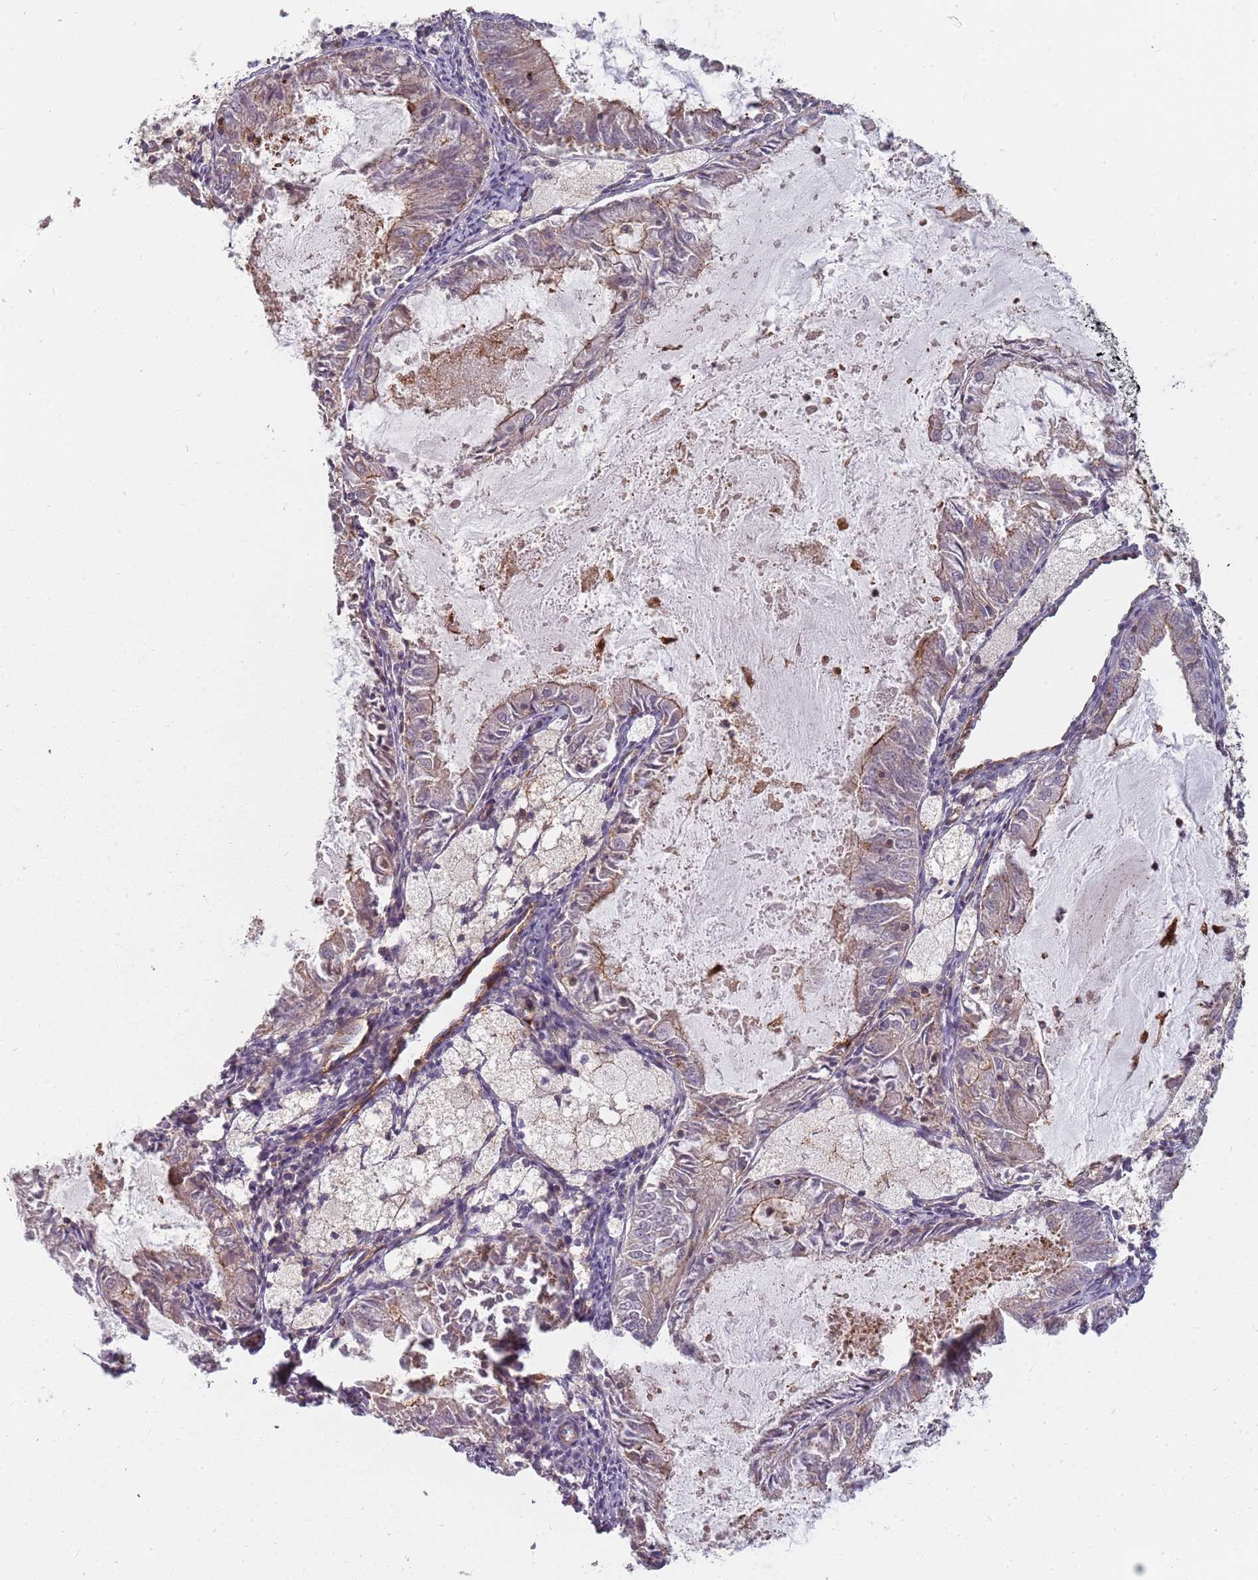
{"staining": {"intensity": "moderate", "quantity": "25%-75%", "location": "cytoplasmic/membranous"}, "tissue": "endometrial cancer", "cell_type": "Tumor cells", "image_type": "cancer", "snomed": [{"axis": "morphology", "description": "Adenocarcinoma, NOS"}, {"axis": "topography", "description": "Endometrium"}], "caption": "Tumor cells display moderate cytoplasmic/membranous positivity in about 25%-75% of cells in endometrial cancer. Immunohistochemistry stains the protein in brown and the nuclei are stained blue.", "gene": "PPP1R14C", "patient": {"sex": "female", "age": 57}}